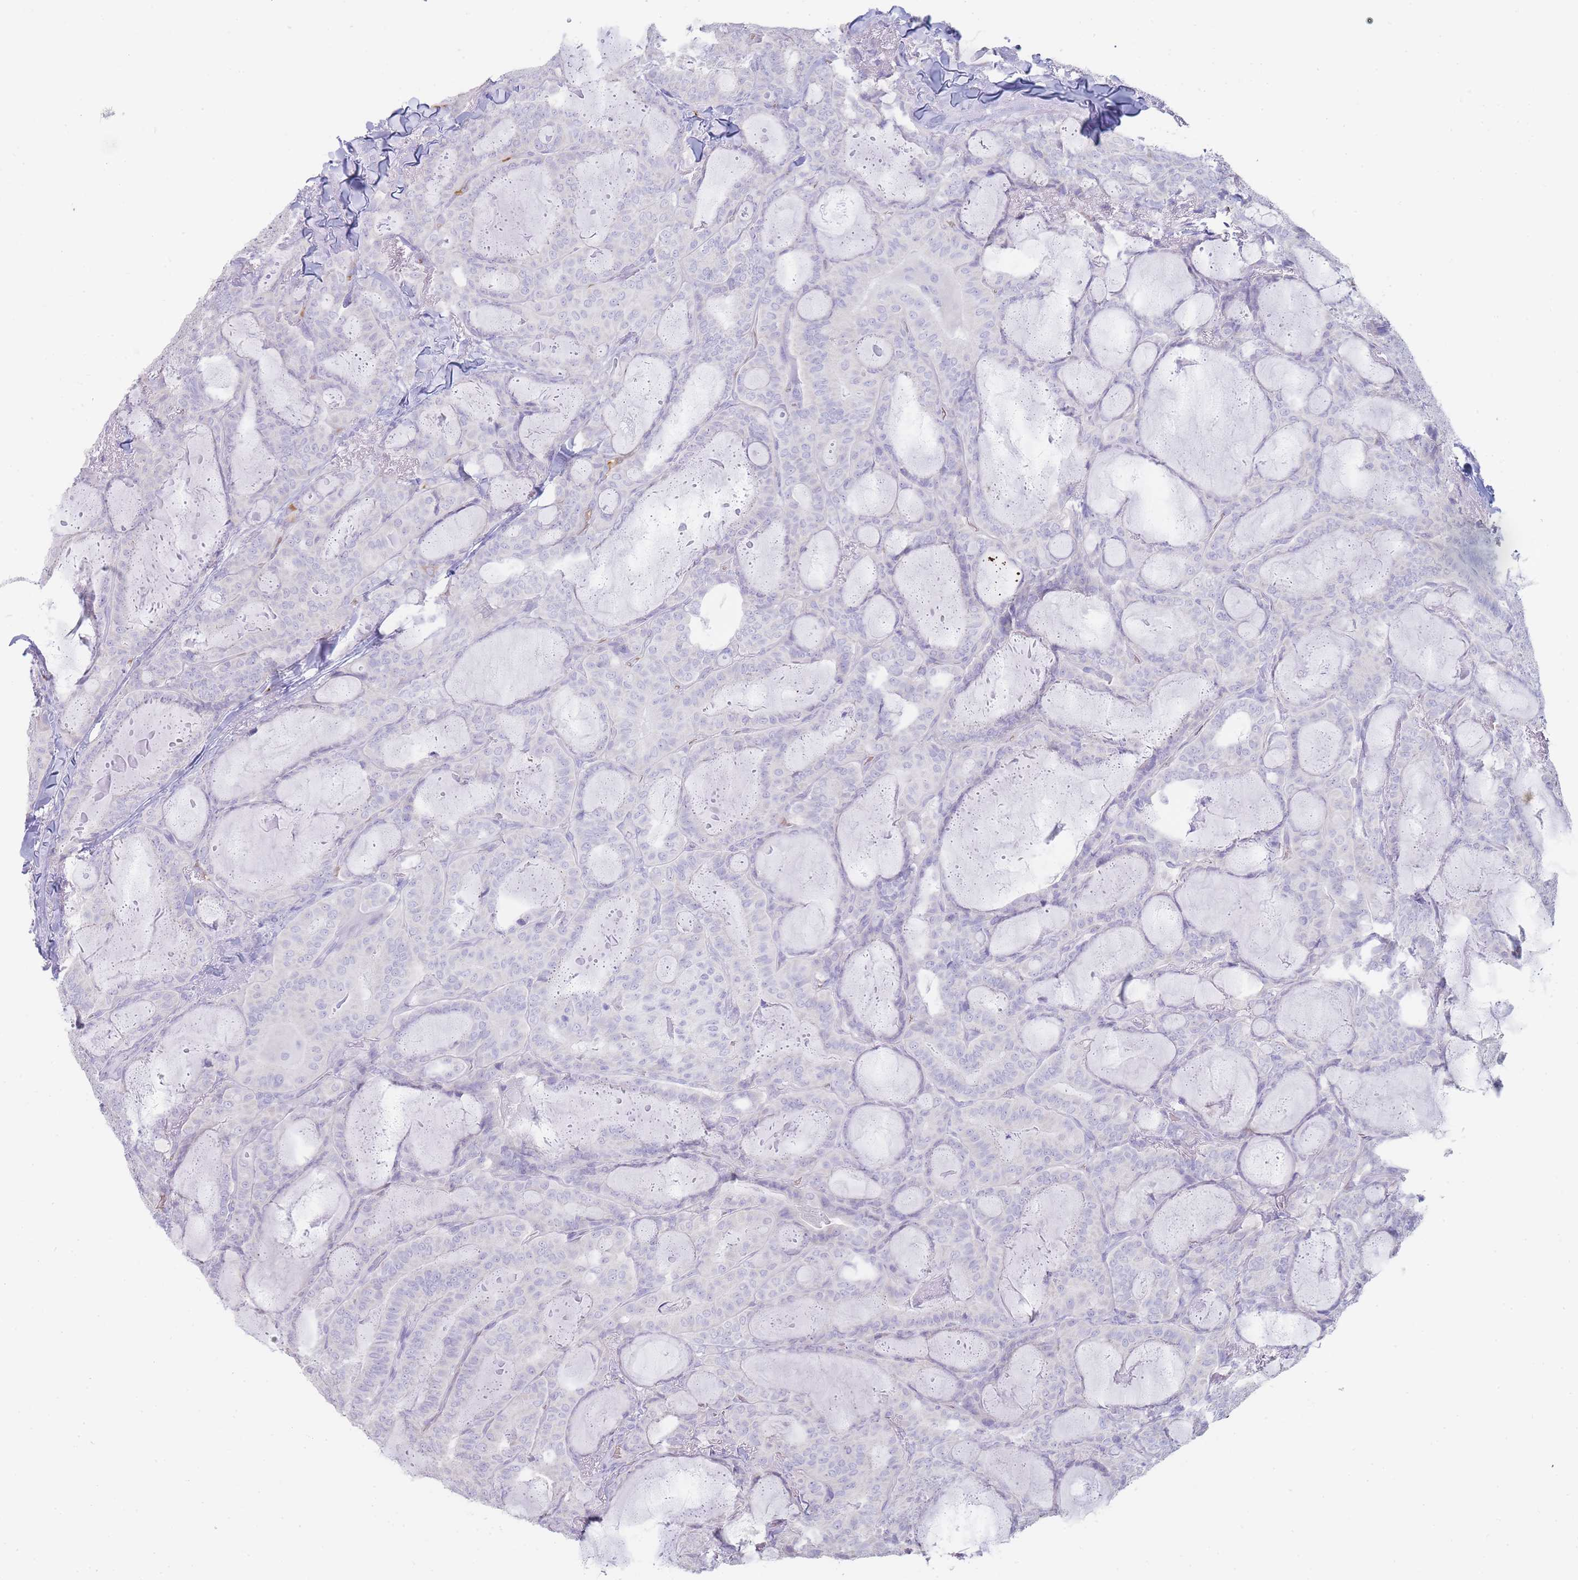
{"staining": {"intensity": "negative", "quantity": "none", "location": "none"}, "tissue": "thyroid cancer", "cell_type": "Tumor cells", "image_type": "cancer", "snomed": [{"axis": "morphology", "description": "Papillary adenocarcinoma, NOS"}, {"axis": "topography", "description": "Thyroid gland"}], "caption": "Tumor cells show no significant positivity in thyroid papillary adenocarcinoma.", "gene": "HBG2", "patient": {"sex": "female", "age": 68}}